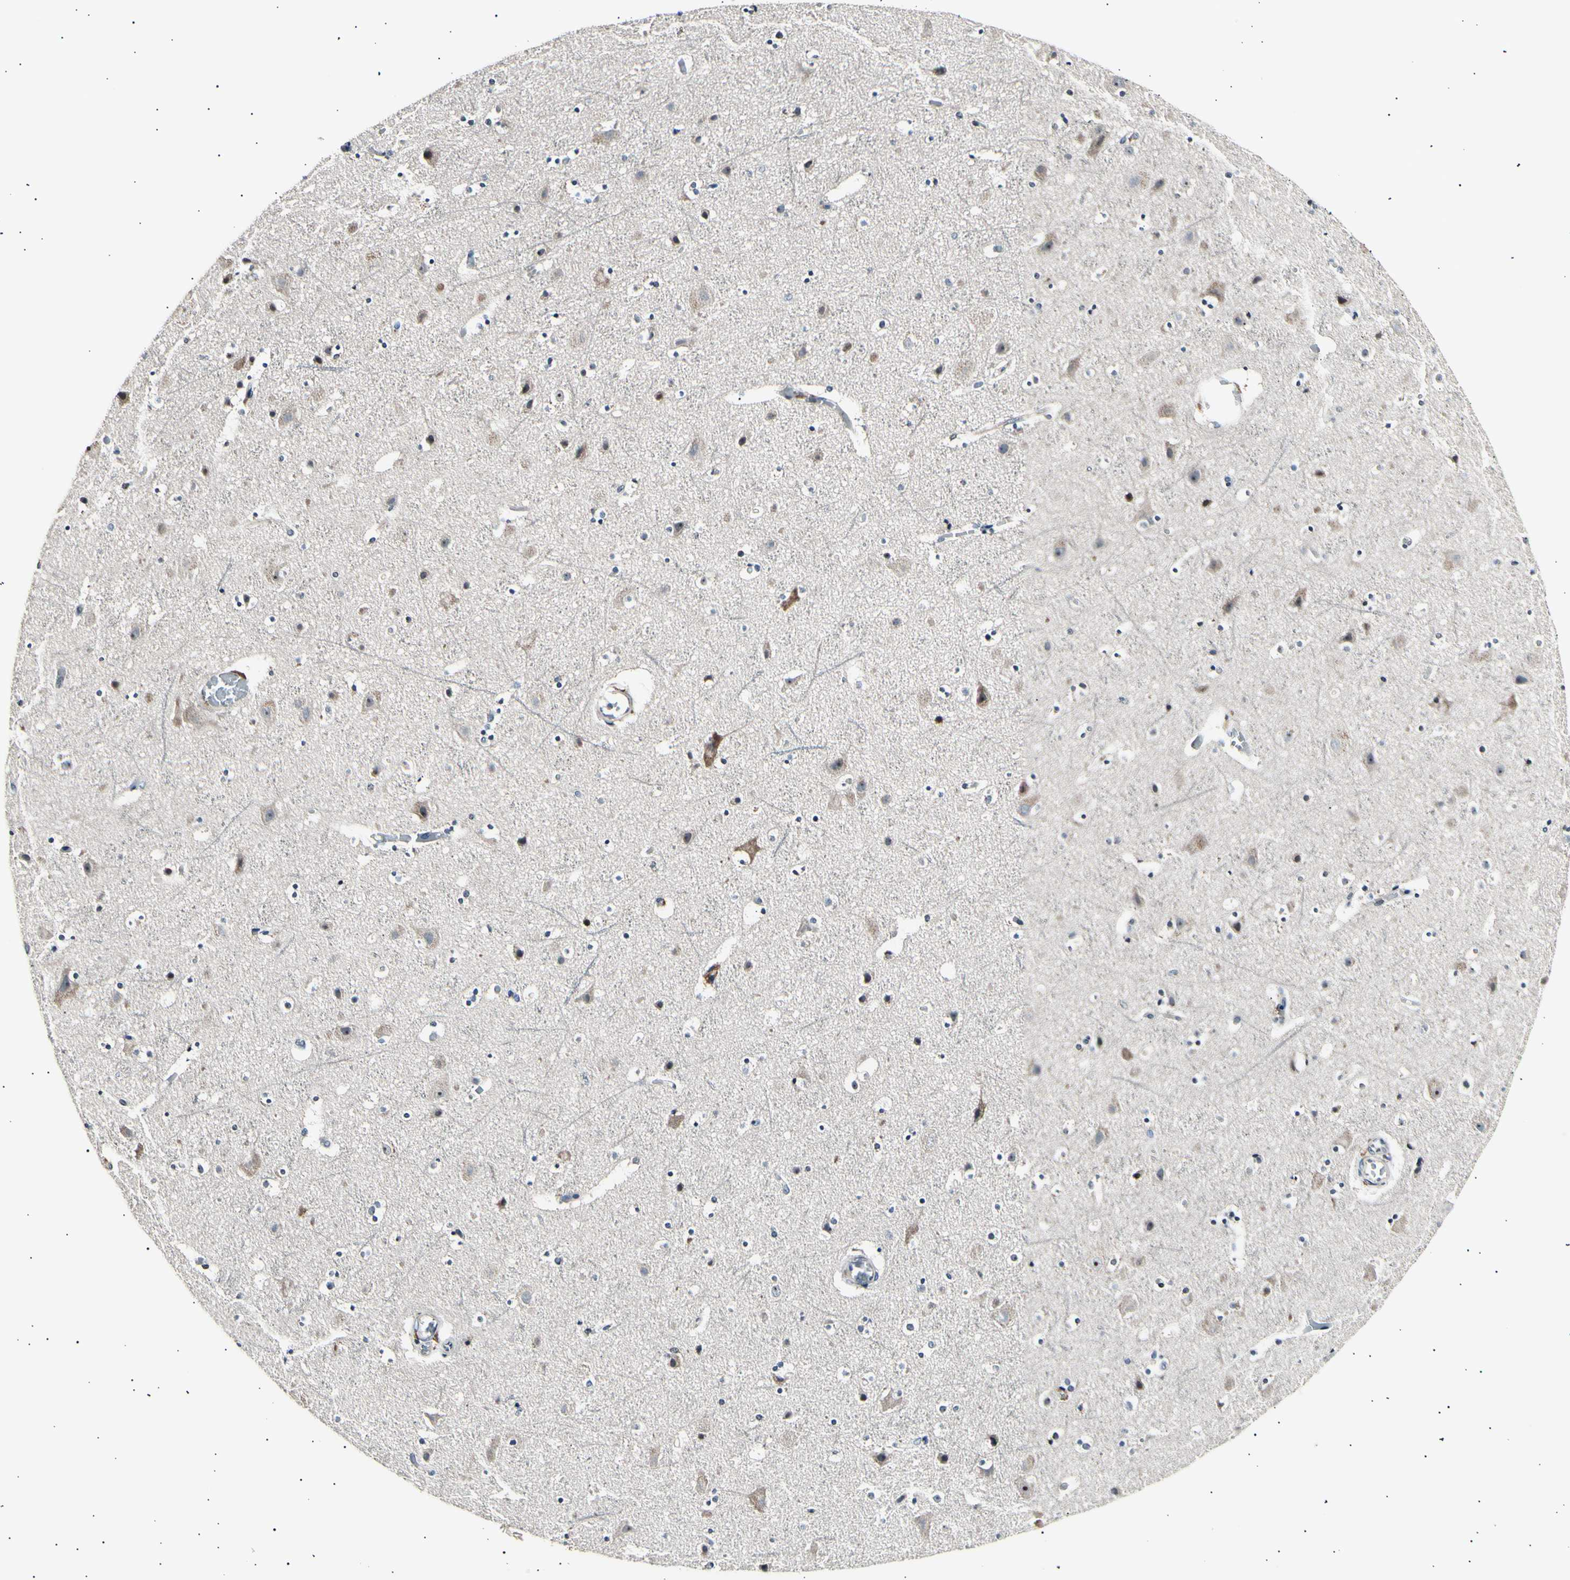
{"staining": {"intensity": "weak", "quantity": "<25%", "location": "cytoplasmic/membranous"}, "tissue": "cerebral cortex", "cell_type": "Endothelial cells", "image_type": "normal", "snomed": [{"axis": "morphology", "description": "Normal tissue, NOS"}, {"axis": "topography", "description": "Cerebral cortex"}], "caption": "This is a image of immunohistochemistry staining of normal cerebral cortex, which shows no positivity in endothelial cells.", "gene": "ITGA6", "patient": {"sex": "male", "age": 45}}